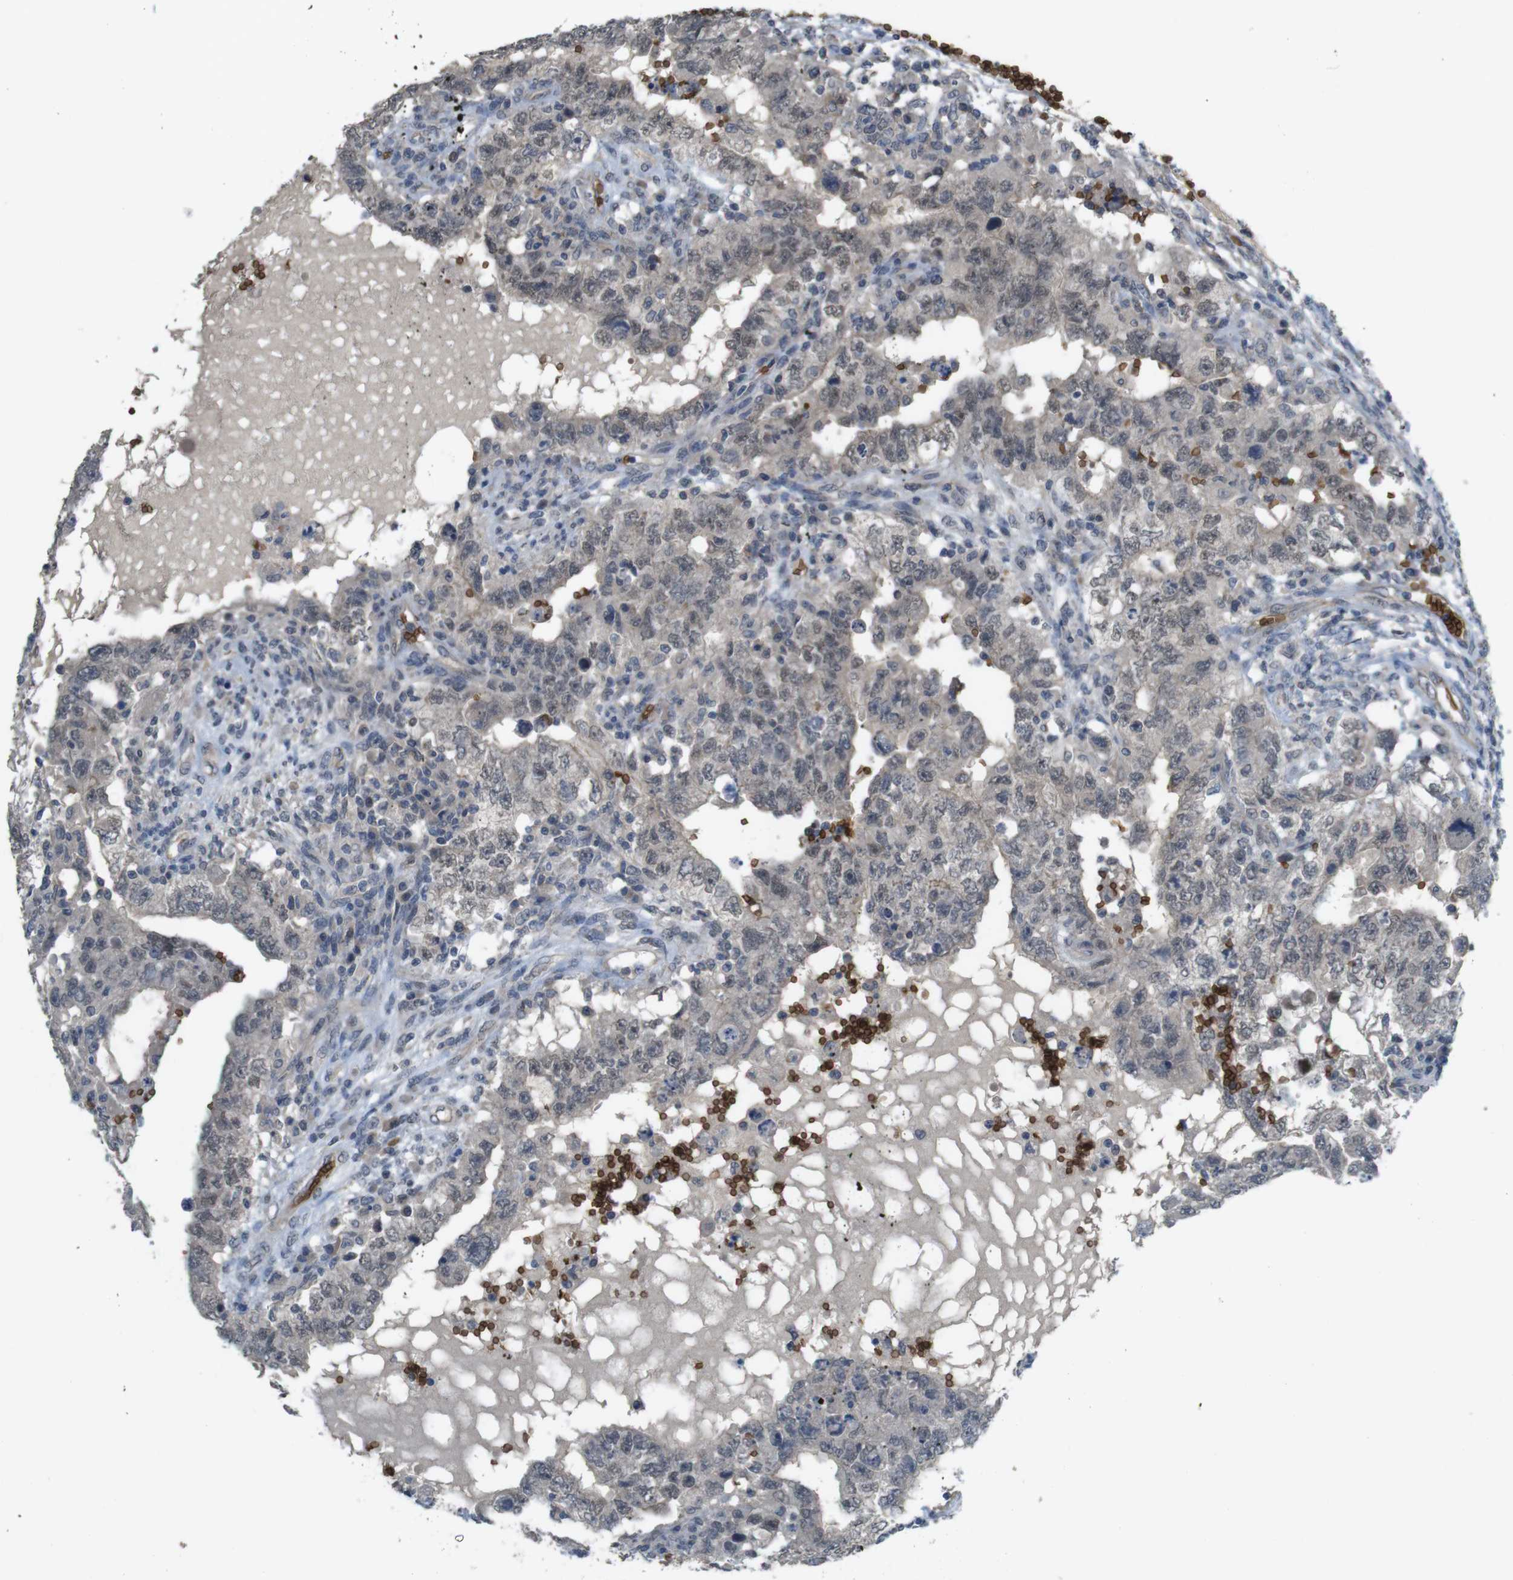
{"staining": {"intensity": "weak", "quantity": "25%-75%", "location": "cytoplasmic/membranous,nuclear"}, "tissue": "testis cancer", "cell_type": "Tumor cells", "image_type": "cancer", "snomed": [{"axis": "morphology", "description": "Carcinoma, Embryonal, NOS"}, {"axis": "topography", "description": "Testis"}], "caption": "IHC (DAB (3,3'-diaminobenzidine)) staining of human testis embryonal carcinoma displays weak cytoplasmic/membranous and nuclear protein staining in approximately 25%-75% of tumor cells.", "gene": "GYPA", "patient": {"sex": "male", "age": 26}}